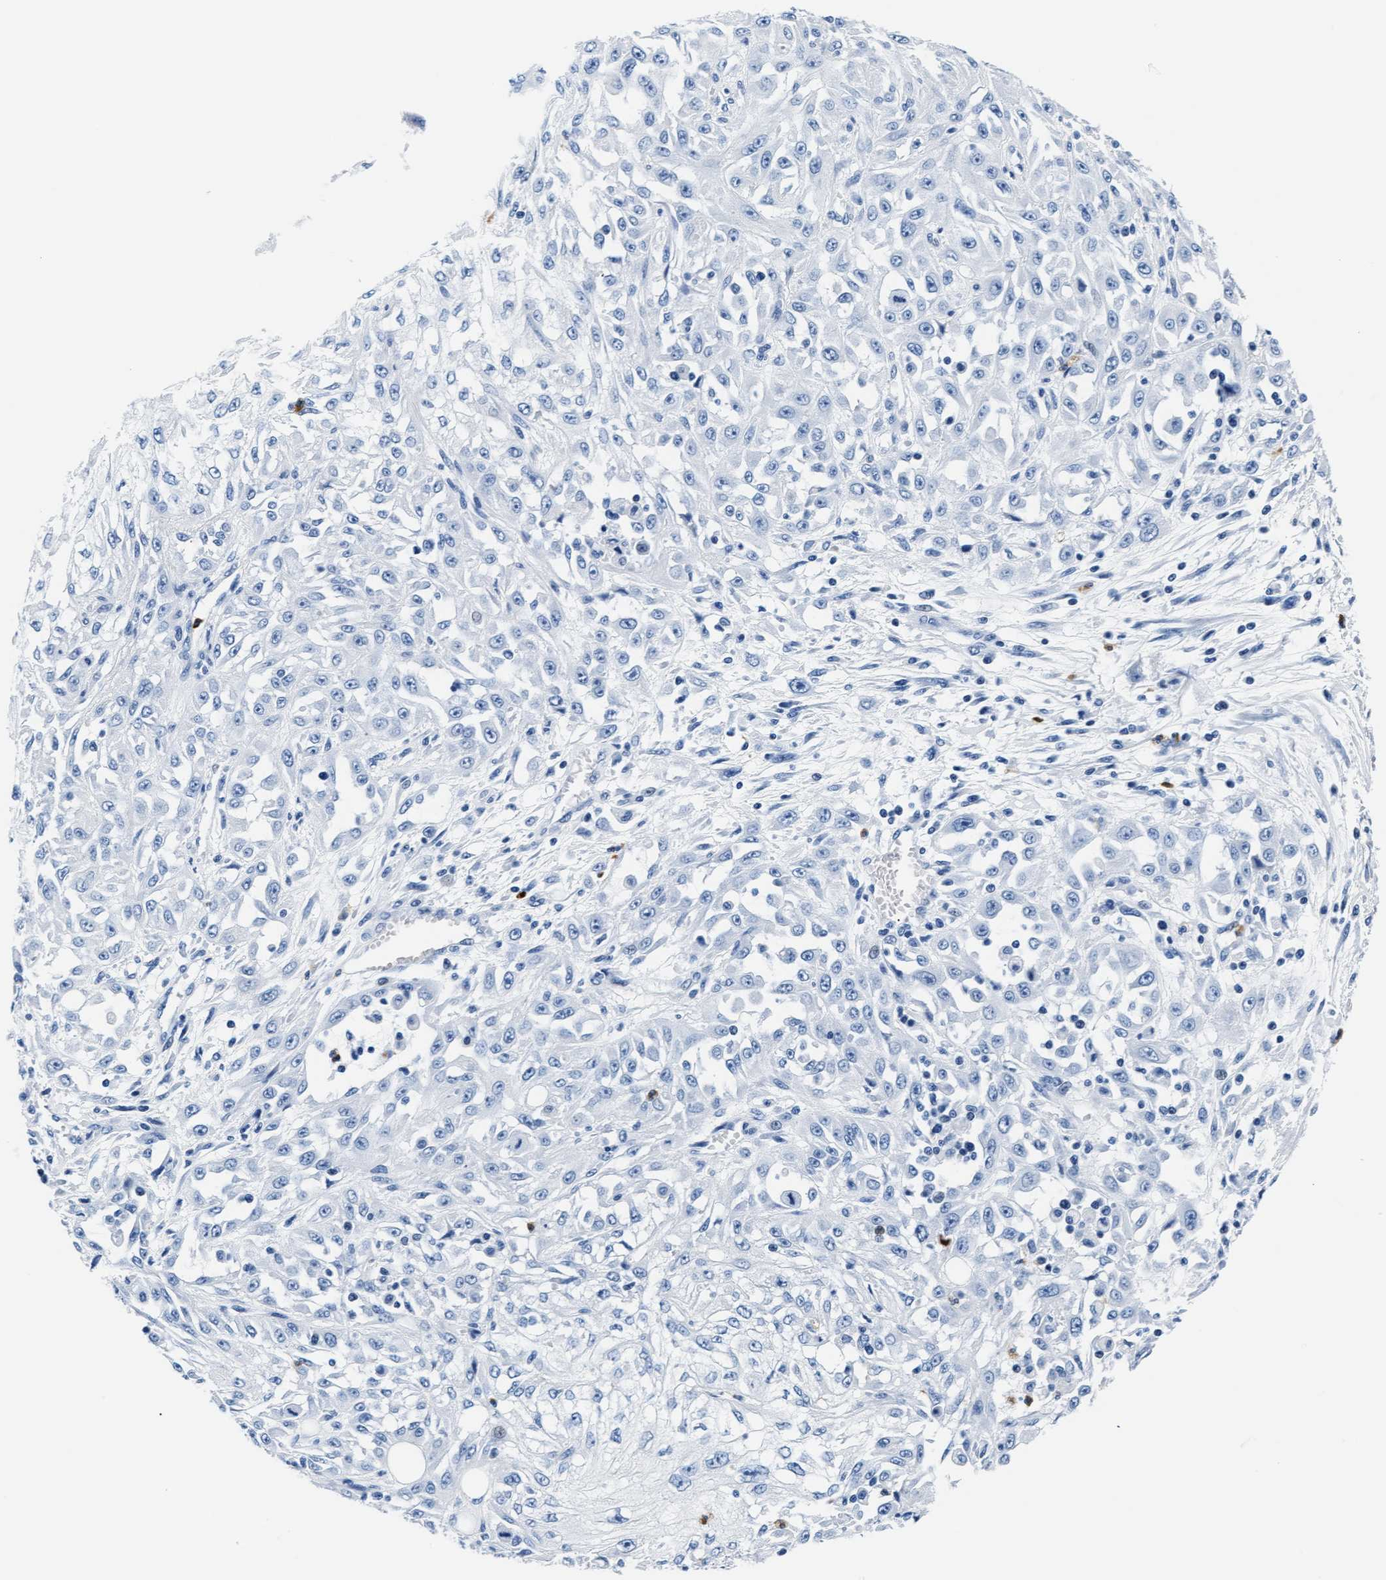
{"staining": {"intensity": "negative", "quantity": "none", "location": "none"}, "tissue": "skin cancer", "cell_type": "Tumor cells", "image_type": "cancer", "snomed": [{"axis": "morphology", "description": "Squamous cell carcinoma, NOS"}, {"axis": "morphology", "description": "Squamous cell carcinoma, metastatic, NOS"}, {"axis": "topography", "description": "Skin"}, {"axis": "topography", "description": "Lymph node"}], "caption": "Tumor cells are negative for protein expression in human squamous cell carcinoma (skin).", "gene": "MMP8", "patient": {"sex": "male", "age": 75}}